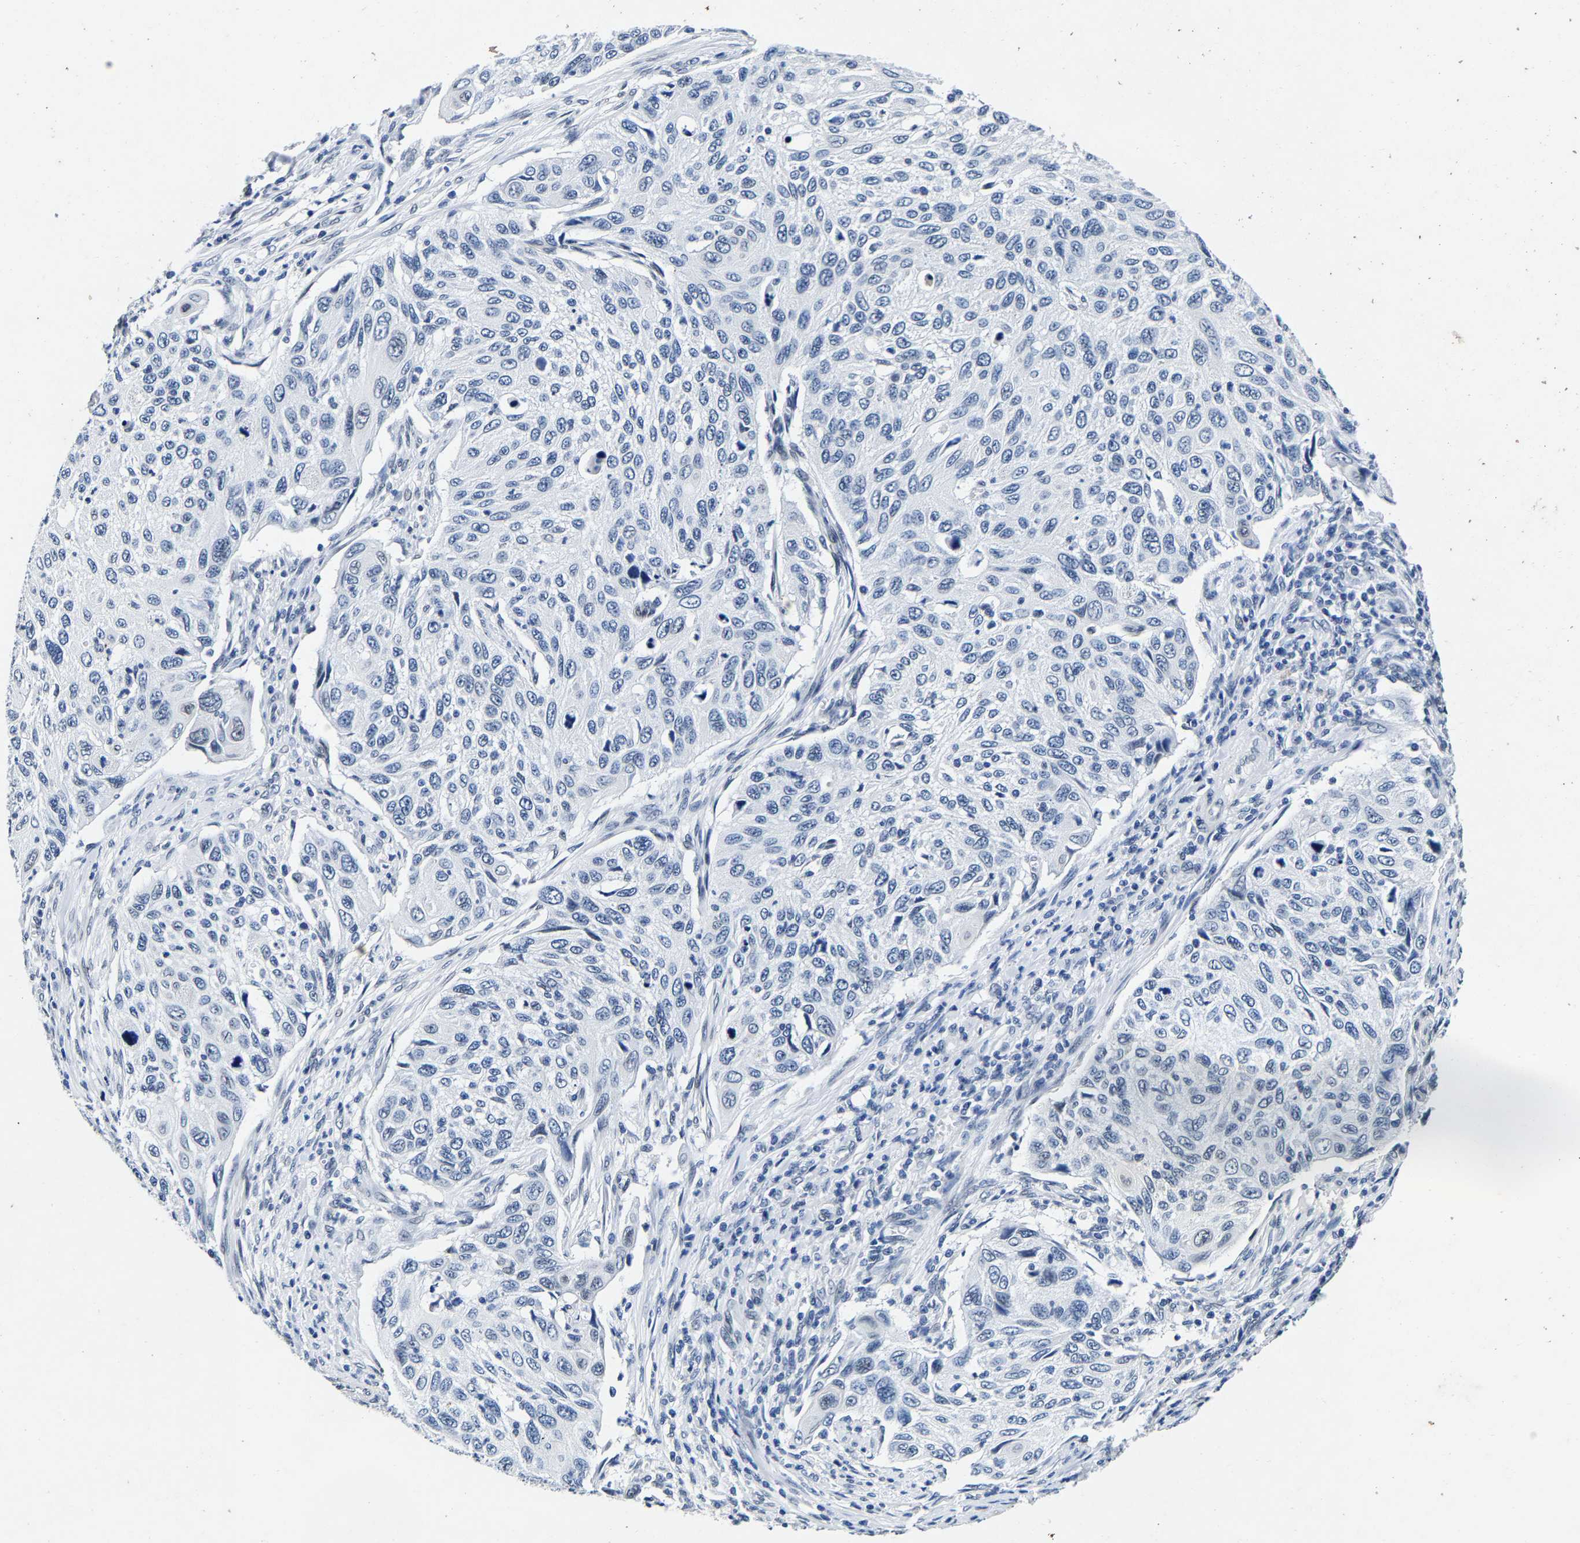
{"staining": {"intensity": "negative", "quantity": "none", "location": "none"}, "tissue": "cervical cancer", "cell_type": "Tumor cells", "image_type": "cancer", "snomed": [{"axis": "morphology", "description": "Squamous cell carcinoma, NOS"}, {"axis": "topography", "description": "Cervix"}], "caption": "Histopathology image shows no protein positivity in tumor cells of cervical cancer tissue.", "gene": "UBN2", "patient": {"sex": "female", "age": 70}}